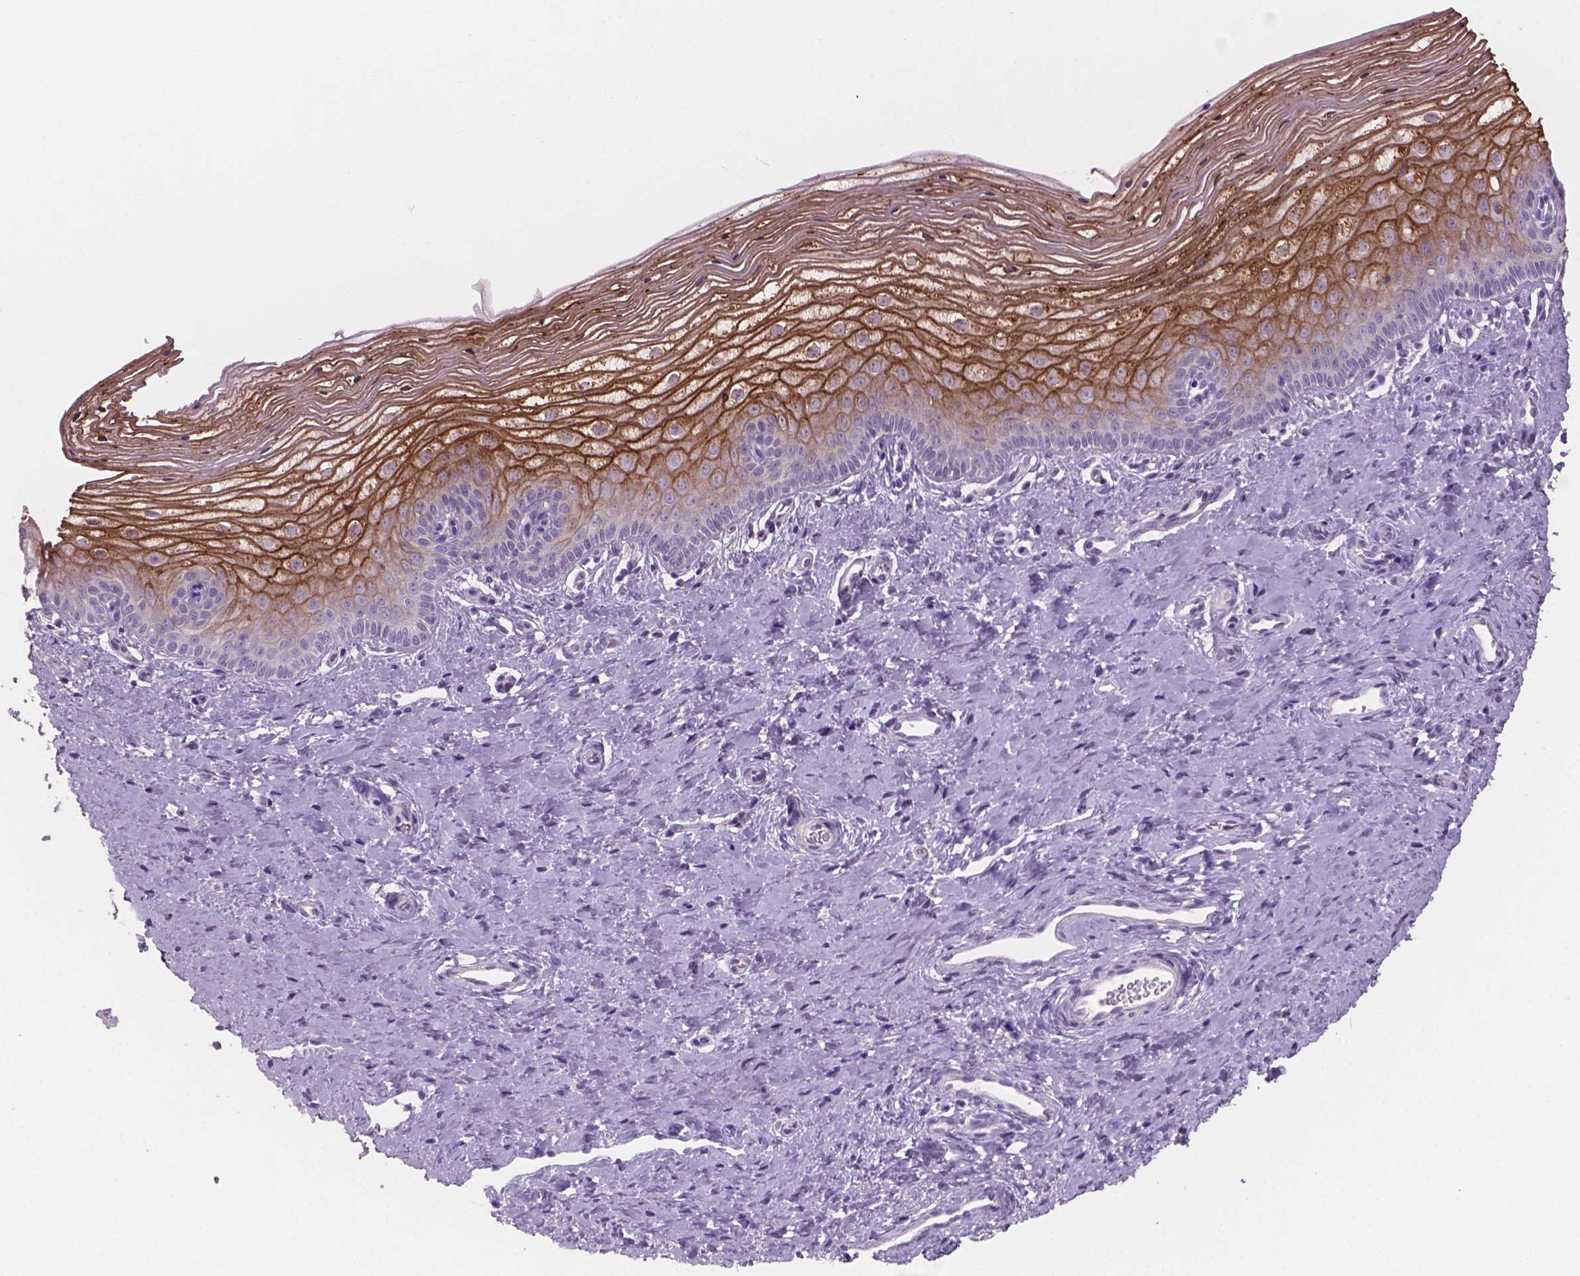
{"staining": {"intensity": "strong", "quantity": "<25%", "location": "cytoplasmic/membranous"}, "tissue": "vagina", "cell_type": "Squamous epithelial cells", "image_type": "normal", "snomed": [{"axis": "morphology", "description": "Normal tissue, NOS"}, {"axis": "topography", "description": "Vagina"}], "caption": "Immunohistochemistry (IHC) image of unremarkable vagina: vagina stained using immunohistochemistry demonstrates medium levels of strong protein expression localized specifically in the cytoplasmic/membranous of squamous epithelial cells, appearing as a cytoplasmic/membranous brown color.", "gene": "SBSN", "patient": {"sex": "female", "age": 39}}